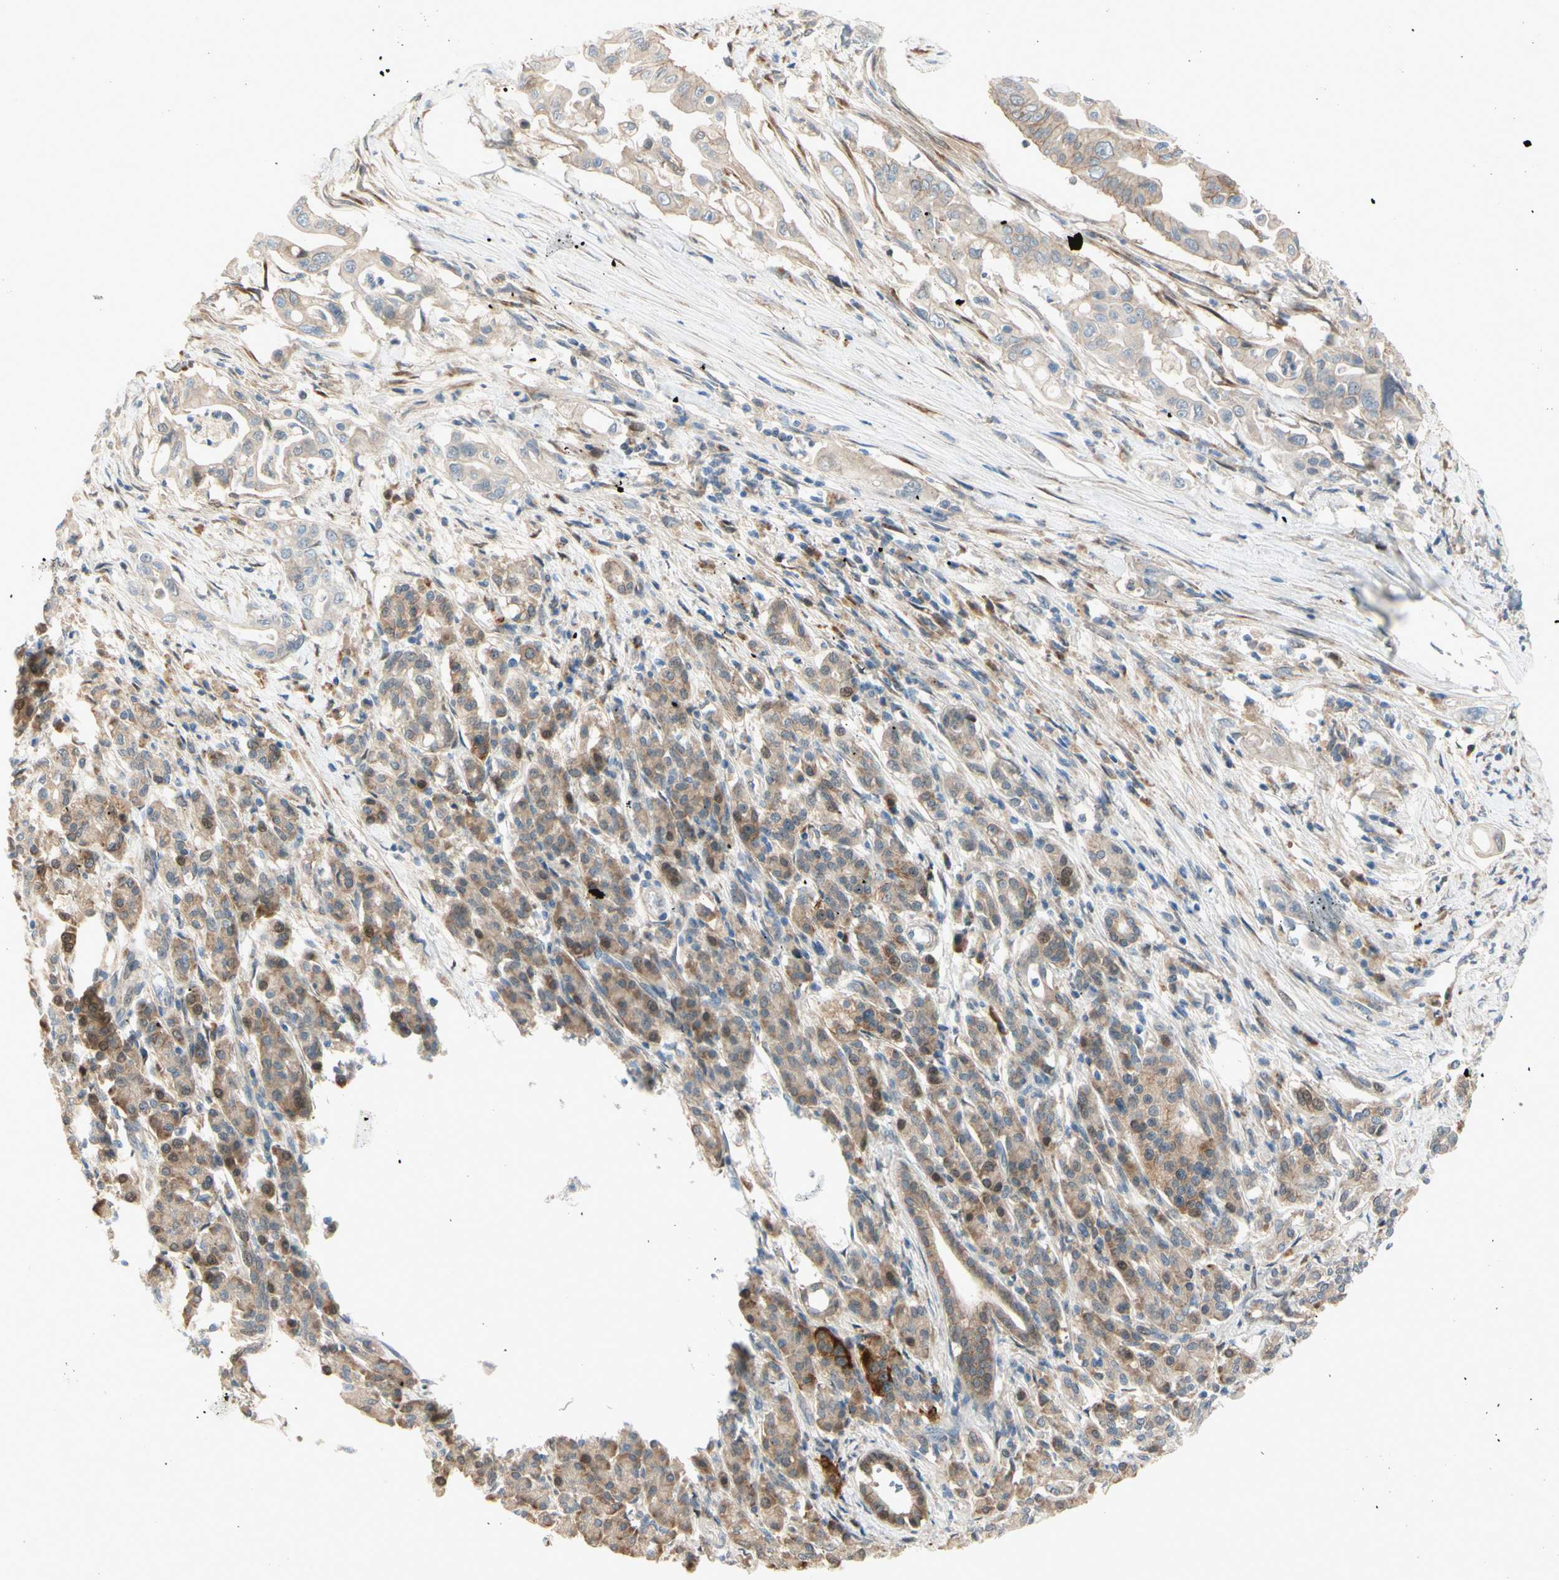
{"staining": {"intensity": "weak", "quantity": ">75%", "location": "cytoplasmic/membranous"}, "tissue": "pancreatic cancer", "cell_type": "Tumor cells", "image_type": "cancer", "snomed": [{"axis": "morphology", "description": "Normal tissue, NOS"}, {"axis": "topography", "description": "Pancreas"}], "caption": "The histopathology image exhibits a brown stain indicating the presence of a protein in the cytoplasmic/membranous of tumor cells in pancreatic cancer. (brown staining indicates protein expression, while blue staining denotes nuclei).", "gene": "PTTG1", "patient": {"sex": "male", "age": 42}}